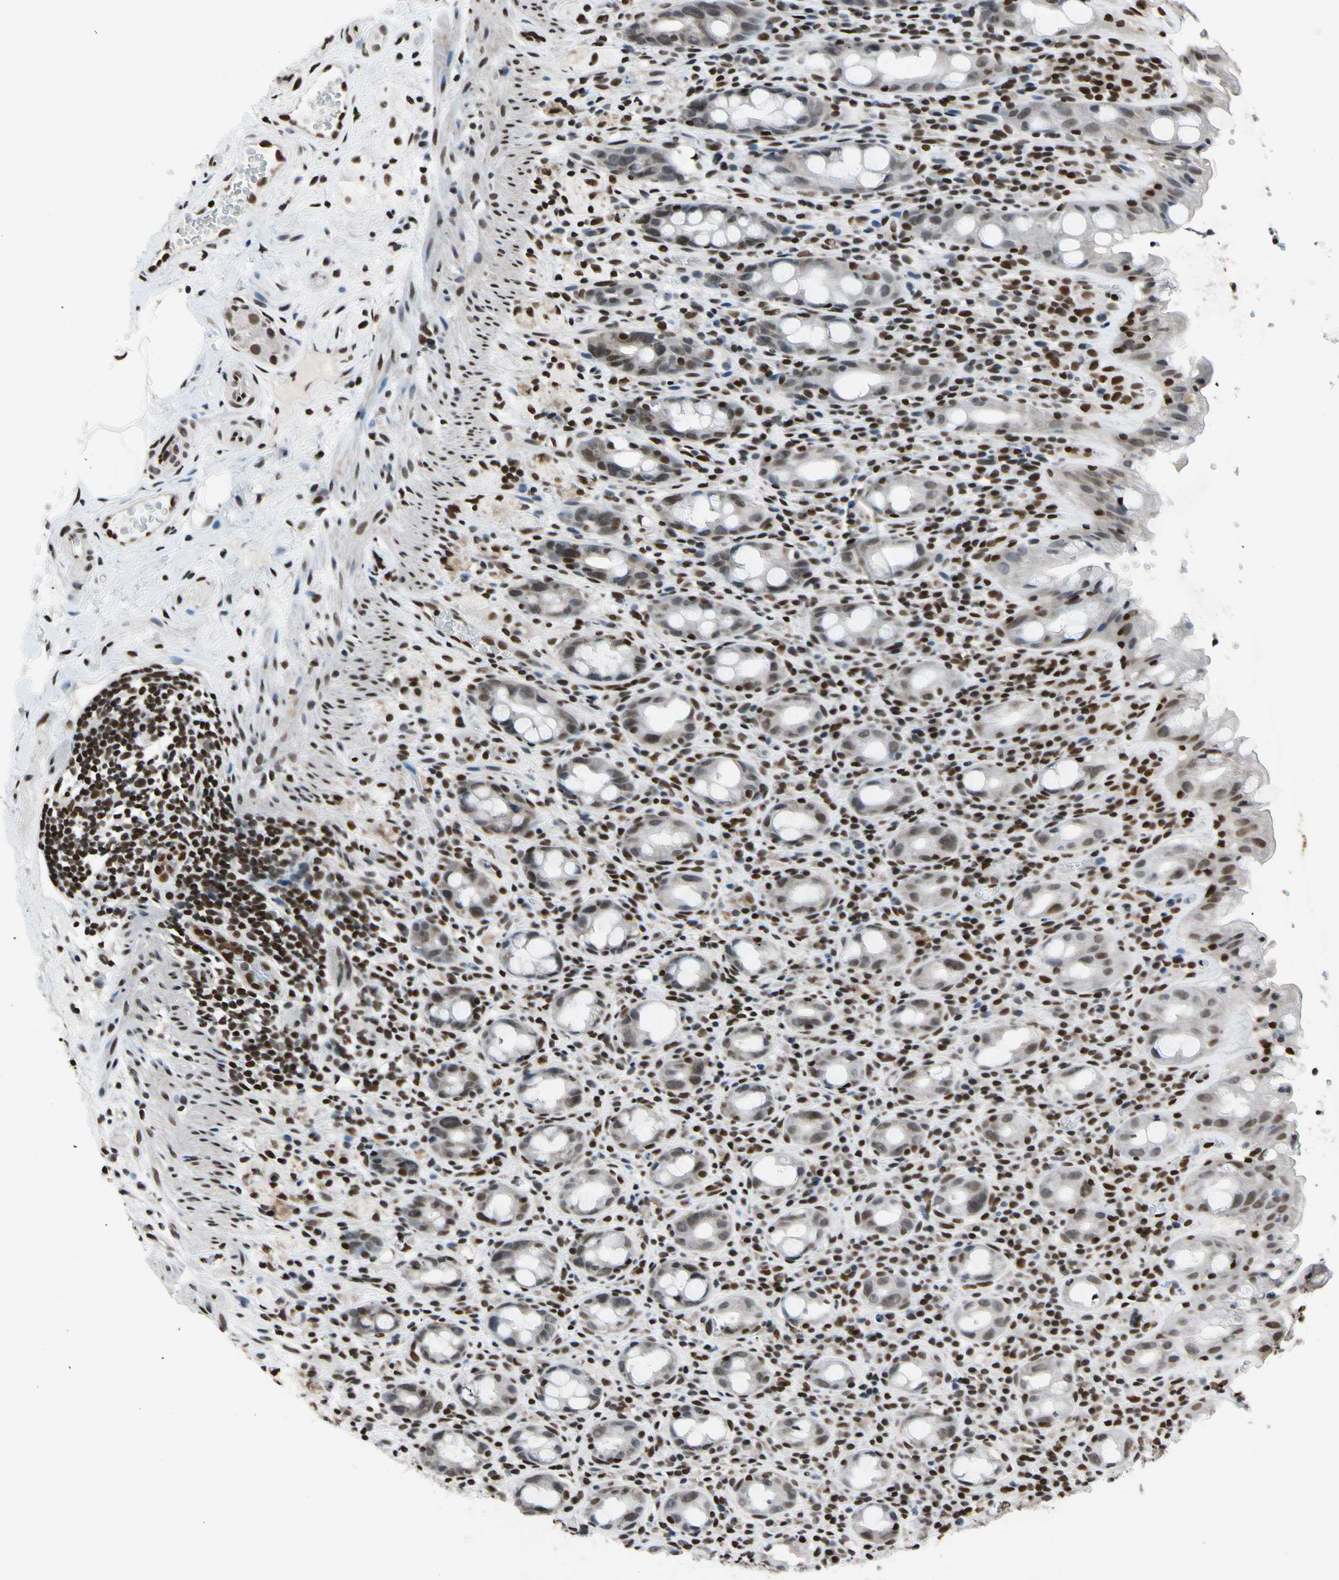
{"staining": {"intensity": "weak", "quantity": "25%-75%", "location": "nuclear"}, "tissue": "rectum", "cell_type": "Glandular cells", "image_type": "normal", "snomed": [{"axis": "morphology", "description": "Normal tissue, NOS"}, {"axis": "topography", "description": "Rectum"}], "caption": "Glandular cells display low levels of weak nuclear expression in approximately 25%-75% of cells in normal human rectum. The staining was performed using DAB (3,3'-diaminobenzidine) to visualize the protein expression in brown, while the nuclei were stained in blue with hematoxylin (Magnification: 20x).", "gene": "RECQL", "patient": {"sex": "male", "age": 44}}